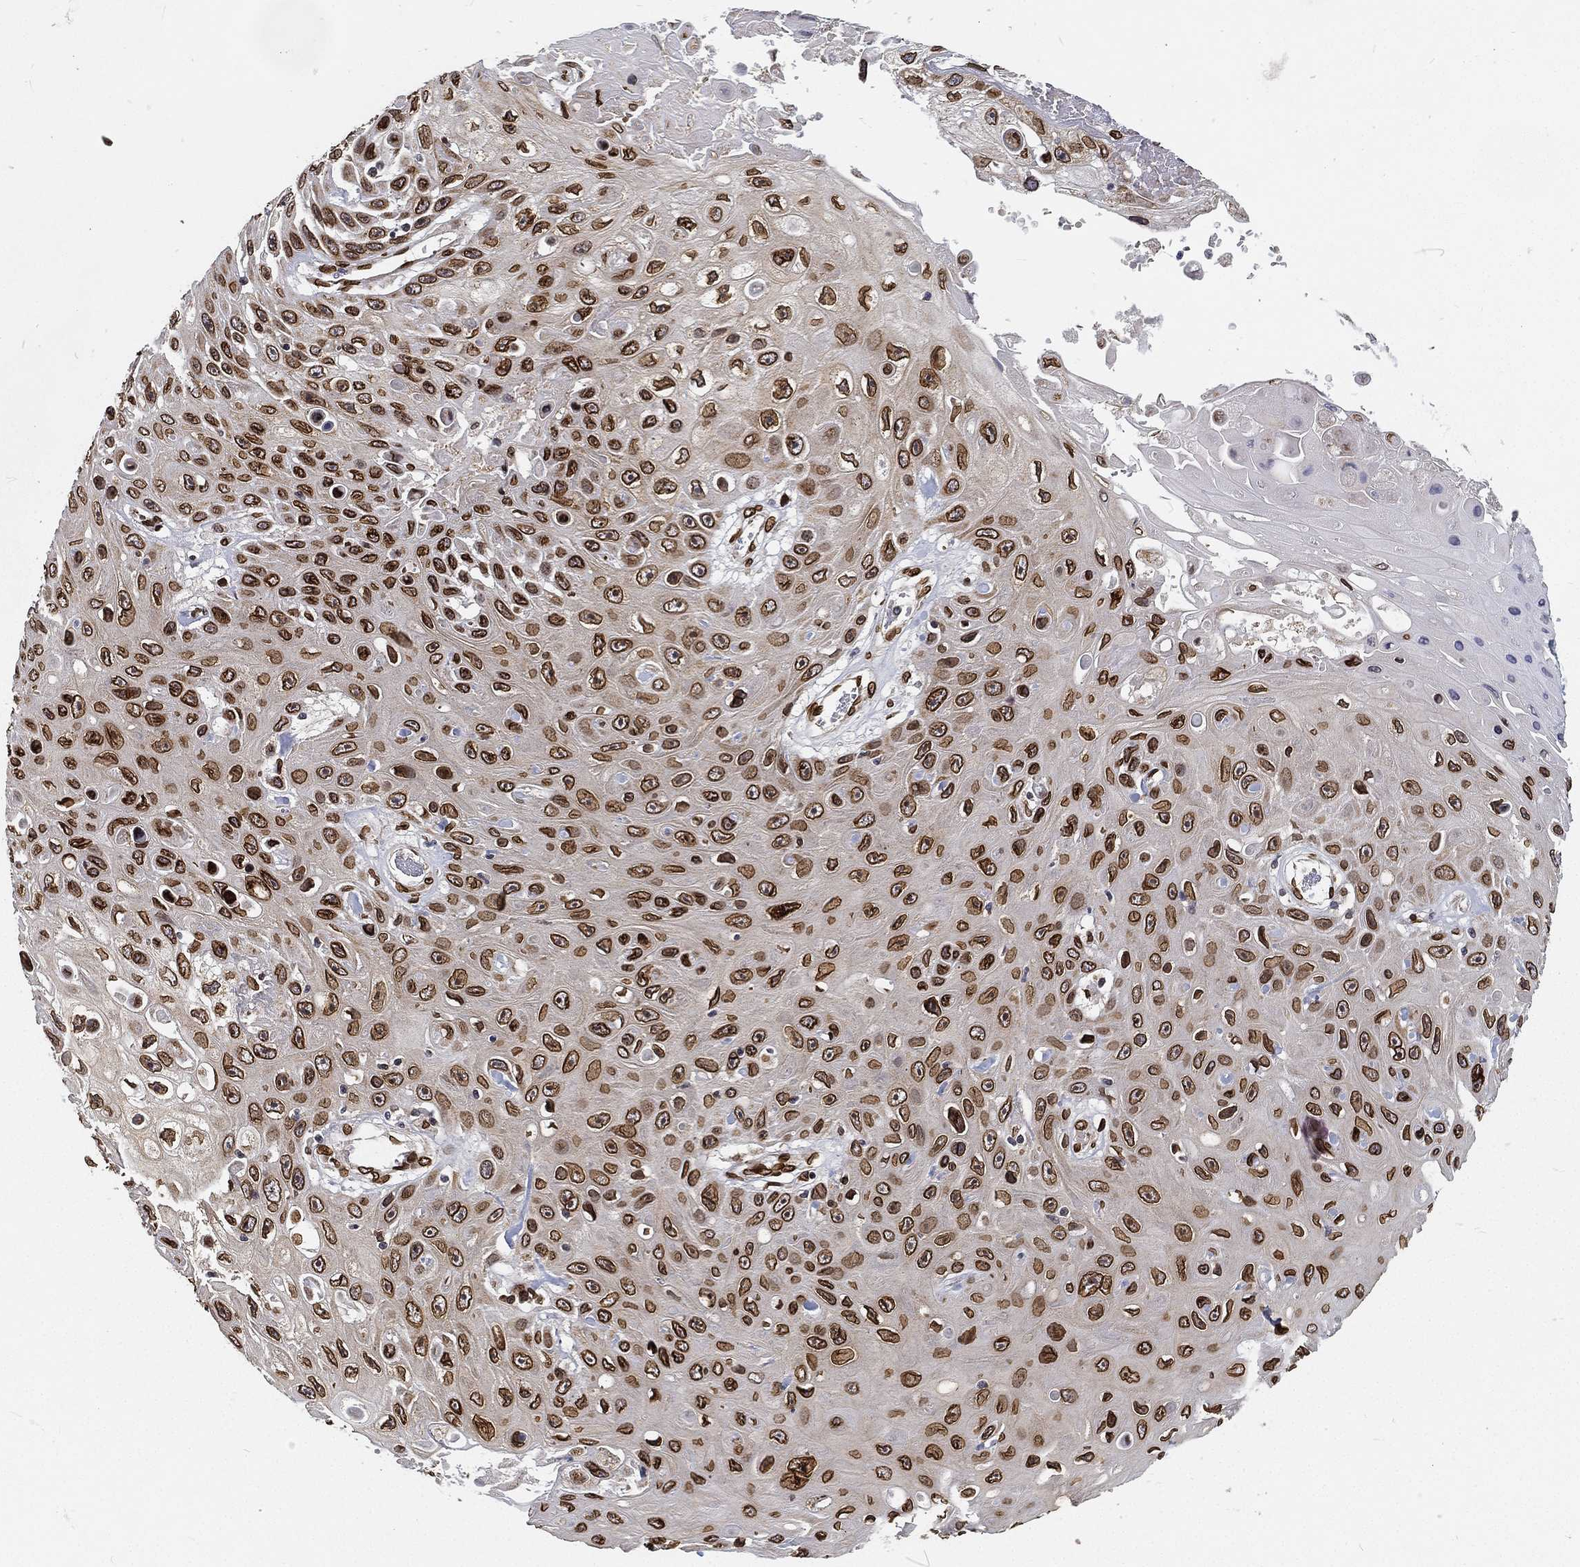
{"staining": {"intensity": "strong", "quantity": ">75%", "location": "cytoplasmic/membranous,nuclear"}, "tissue": "skin cancer", "cell_type": "Tumor cells", "image_type": "cancer", "snomed": [{"axis": "morphology", "description": "Squamous cell carcinoma, NOS"}, {"axis": "topography", "description": "Skin"}], "caption": "A brown stain highlights strong cytoplasmic/membranous and nuclear staining of a protein in human skin cancer tumor cells. Nuclei are stained in blue.", "gene": "PALB2", "patient": {"sex": "male", "age": 82}}